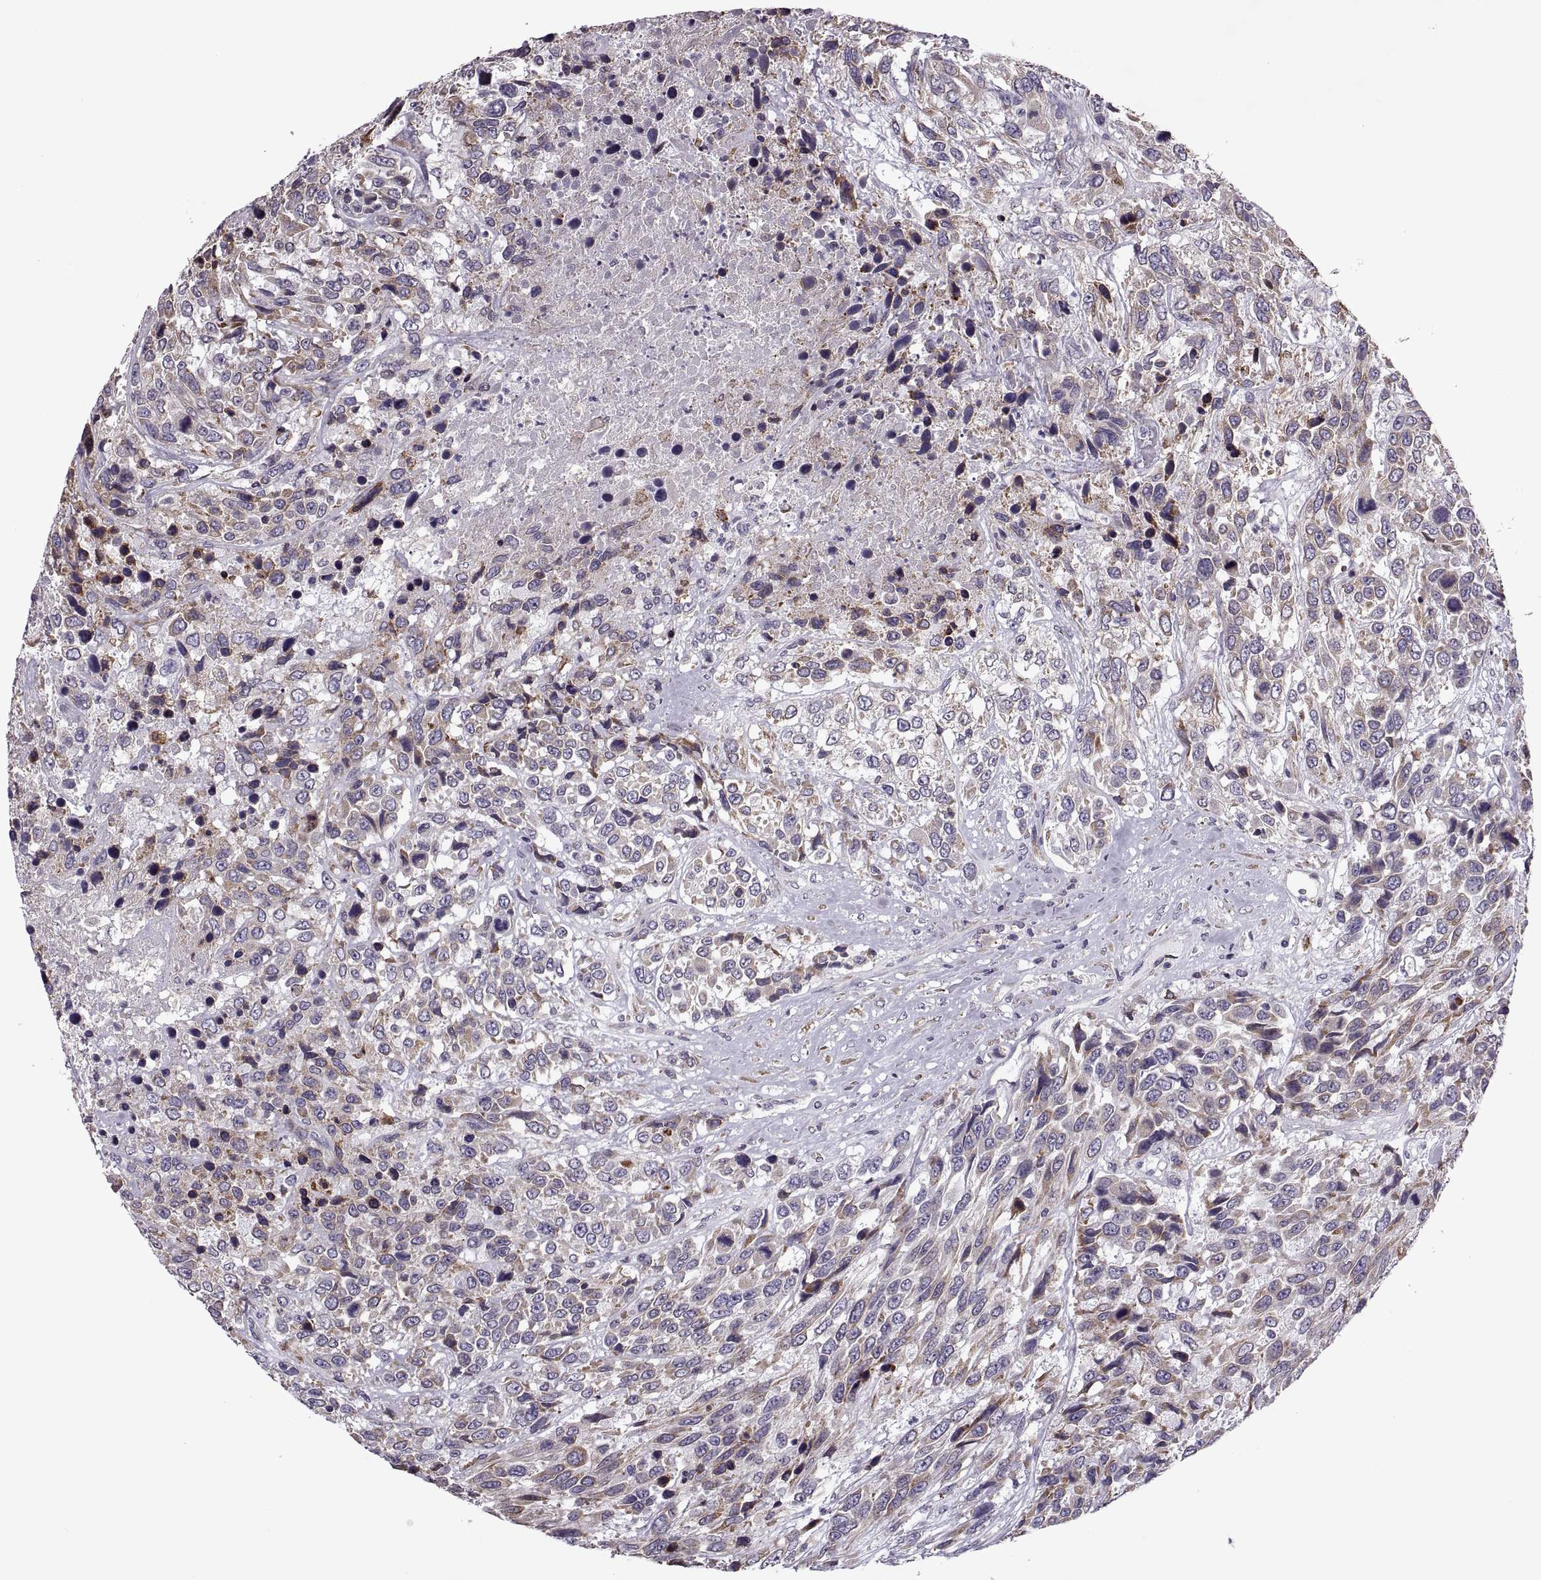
{"staining": {"intensity": "moderate", "quantity": ">75%", "location": "cytoplasmic/membranous"}, "tissue": "urothelial cancer", "cell_type": "Tumor cells", "image_type": "cancer", "snomed": [{"axis": "morphology", "description": "Urothelial carcinoma, High grade"}, {"axis": "topography", "description": "Urinary bladder"}], "caption": "Tumor cells show medium levels of moderate cytoplasmic/membranous positivity in approximately >75% of cells in urothelial cancer. The staining was performed using DAB (3,3'-diaminobenzidine), with brown indicating positive protein expression. Nuclei are stained blue with hematoxylin.", "gene": "LETM2", "patient": {"sex": "female", "age": 70}}